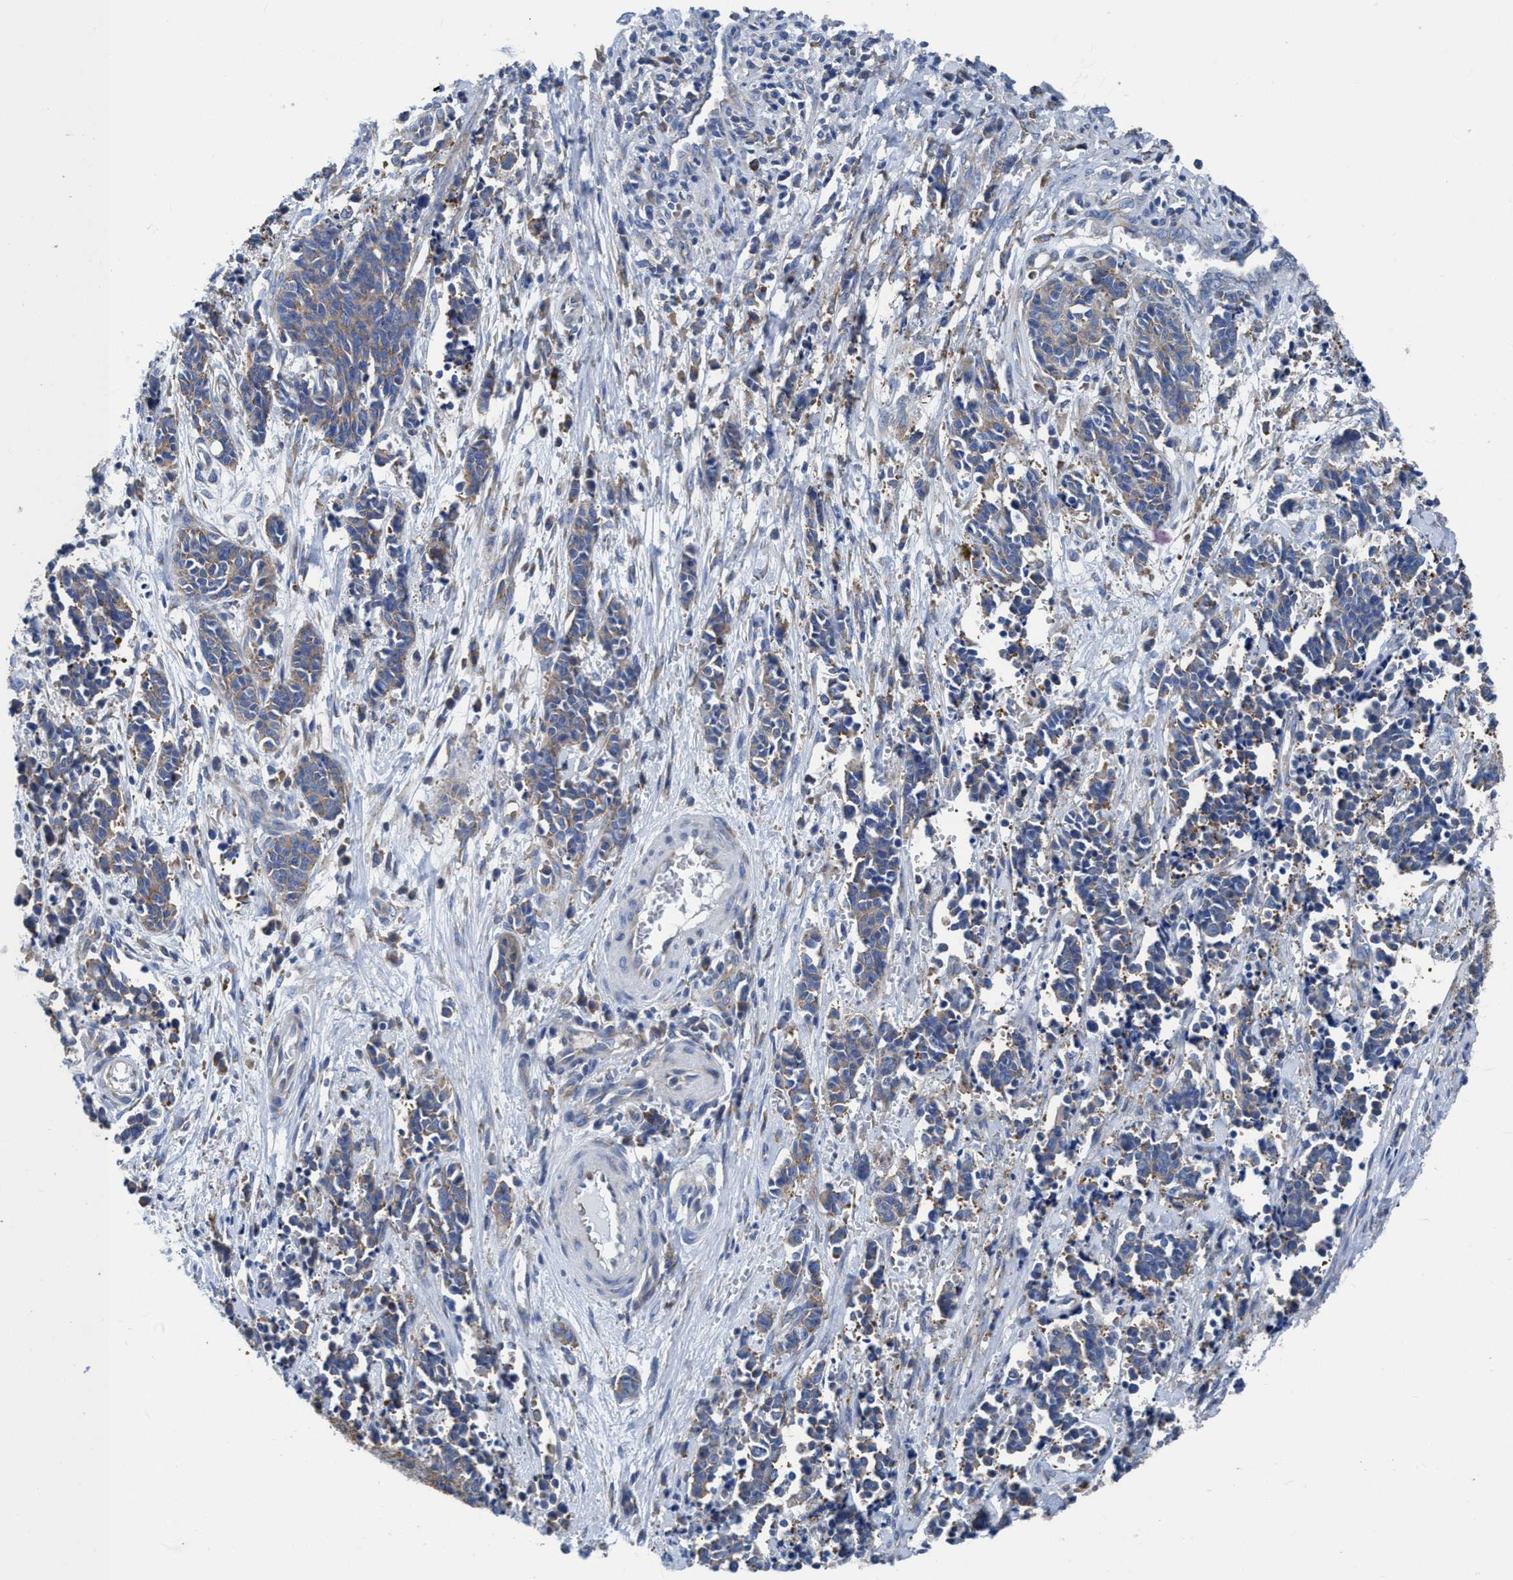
{"staining": {"intensity": "weak", "quantity": "<25%", "location": "cytoplasmic/membranous"}, "tissue": "cervical cancer", "cell_type": "Tumor cells", "image_type": "cancer", "snomed": [{"axis": "morphology", "description": "Squamous cell carcinoma, NOS"}, {"axis": "topography", "description": "Cervix"}], "caption": "Squamous cell carcinoma (cervical) stained for a protein using immunohistochemistry reveals no staining tumor cells.", "gene": "NMT1", "patient": {"sex": "female", "age": 35}}